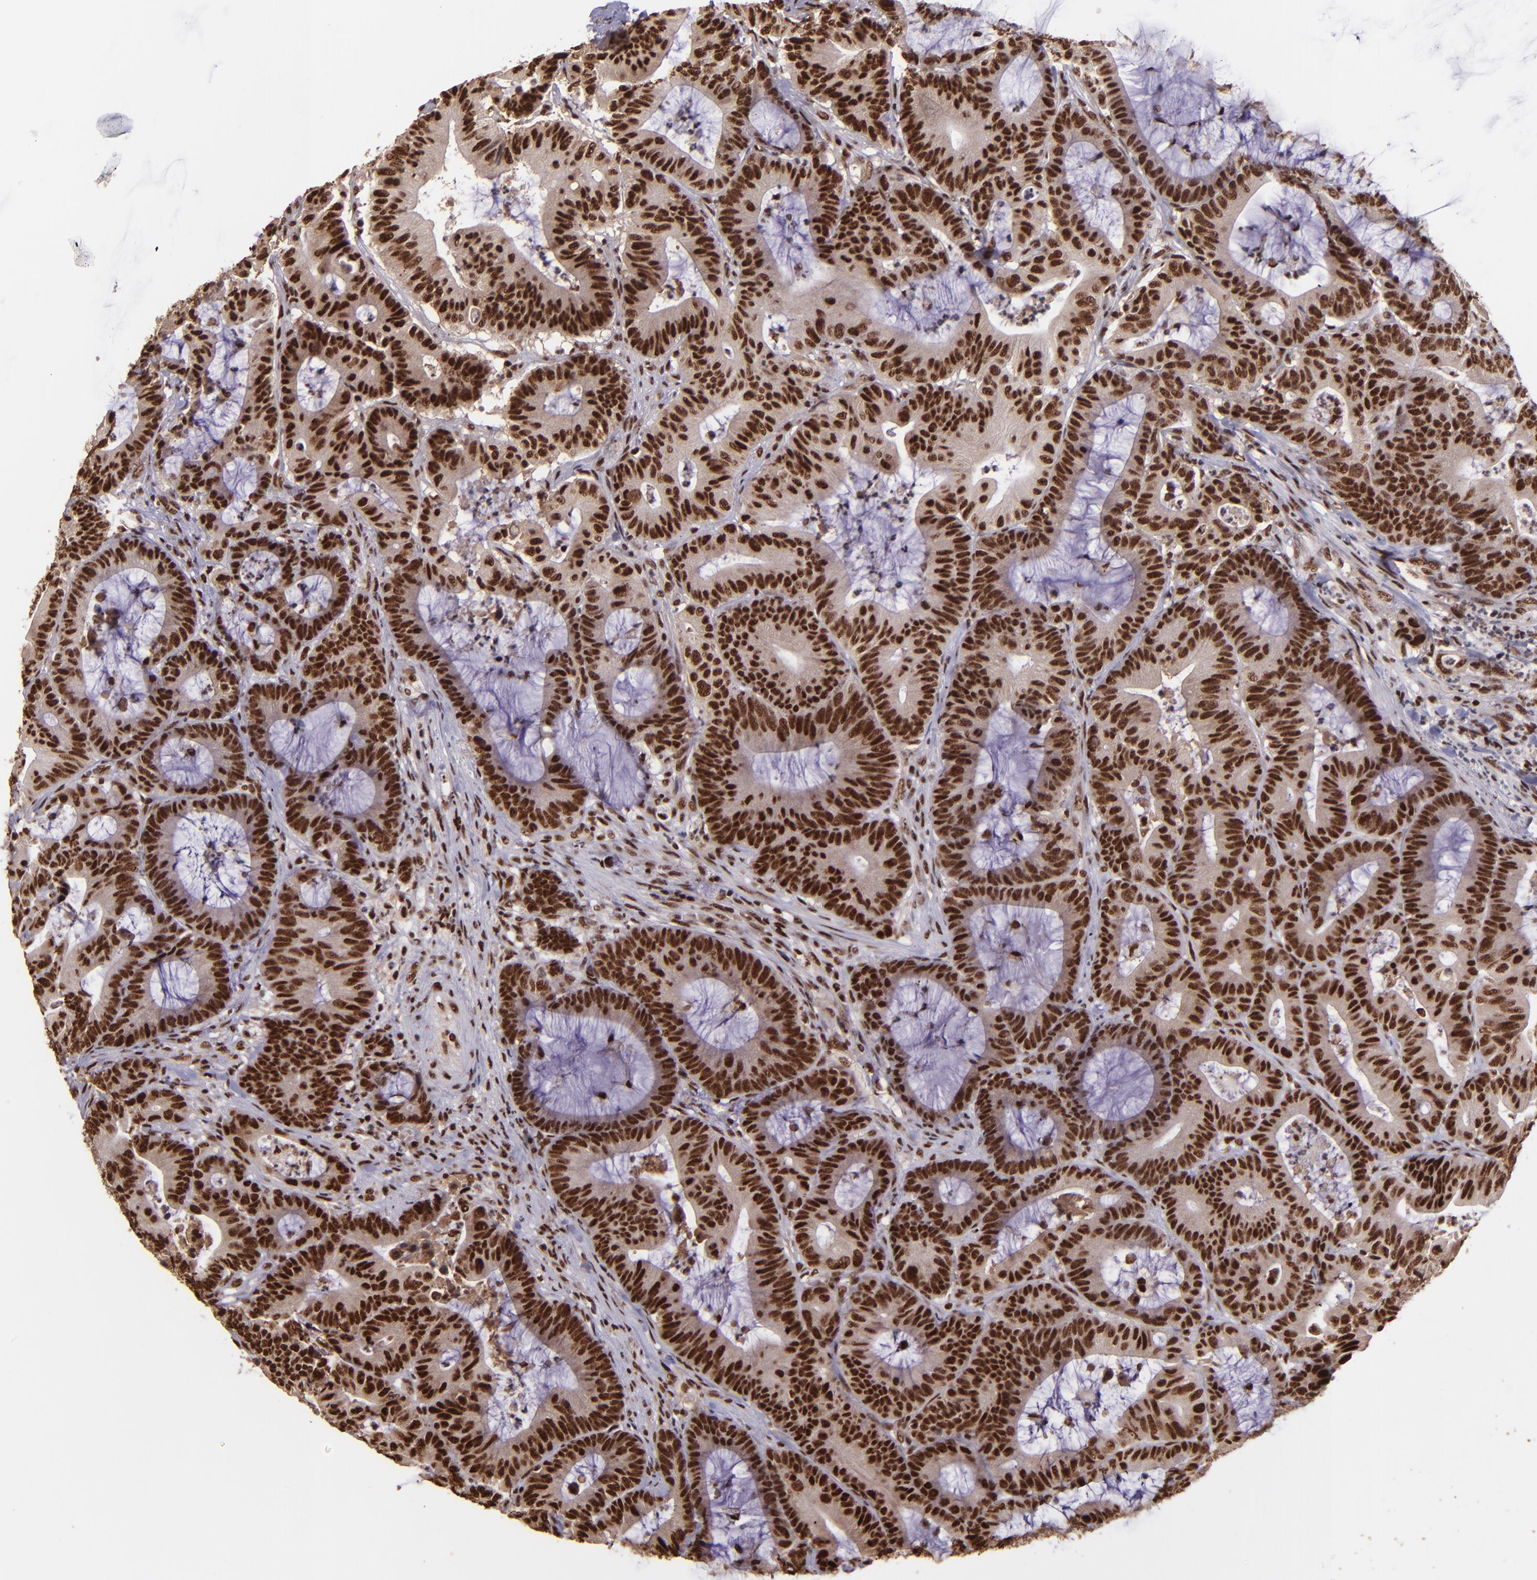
{"staining": {"intensity": "strong", "quantity": ">75%", "location": "nuclear"}, "tissue": "colorectal cancer", "cell_type": "Tumor cells", "image_type": "cancer", "snomed": [{"axis": "morphology", "description": "Adenocarcinoma, NOS"}, {"axis": "topography", "description": "Colon"}], "caption": "Immunohistochemistry micrograph of neoplastic tissue: colorectal cancer stained using IHC displays high levels of strong protein expression localized specifically in the nuclear of tumor cells, appearing as a nuclear brown color.", "gene": "PQBP1", "patient": {"sex": "female", "age": 84}}